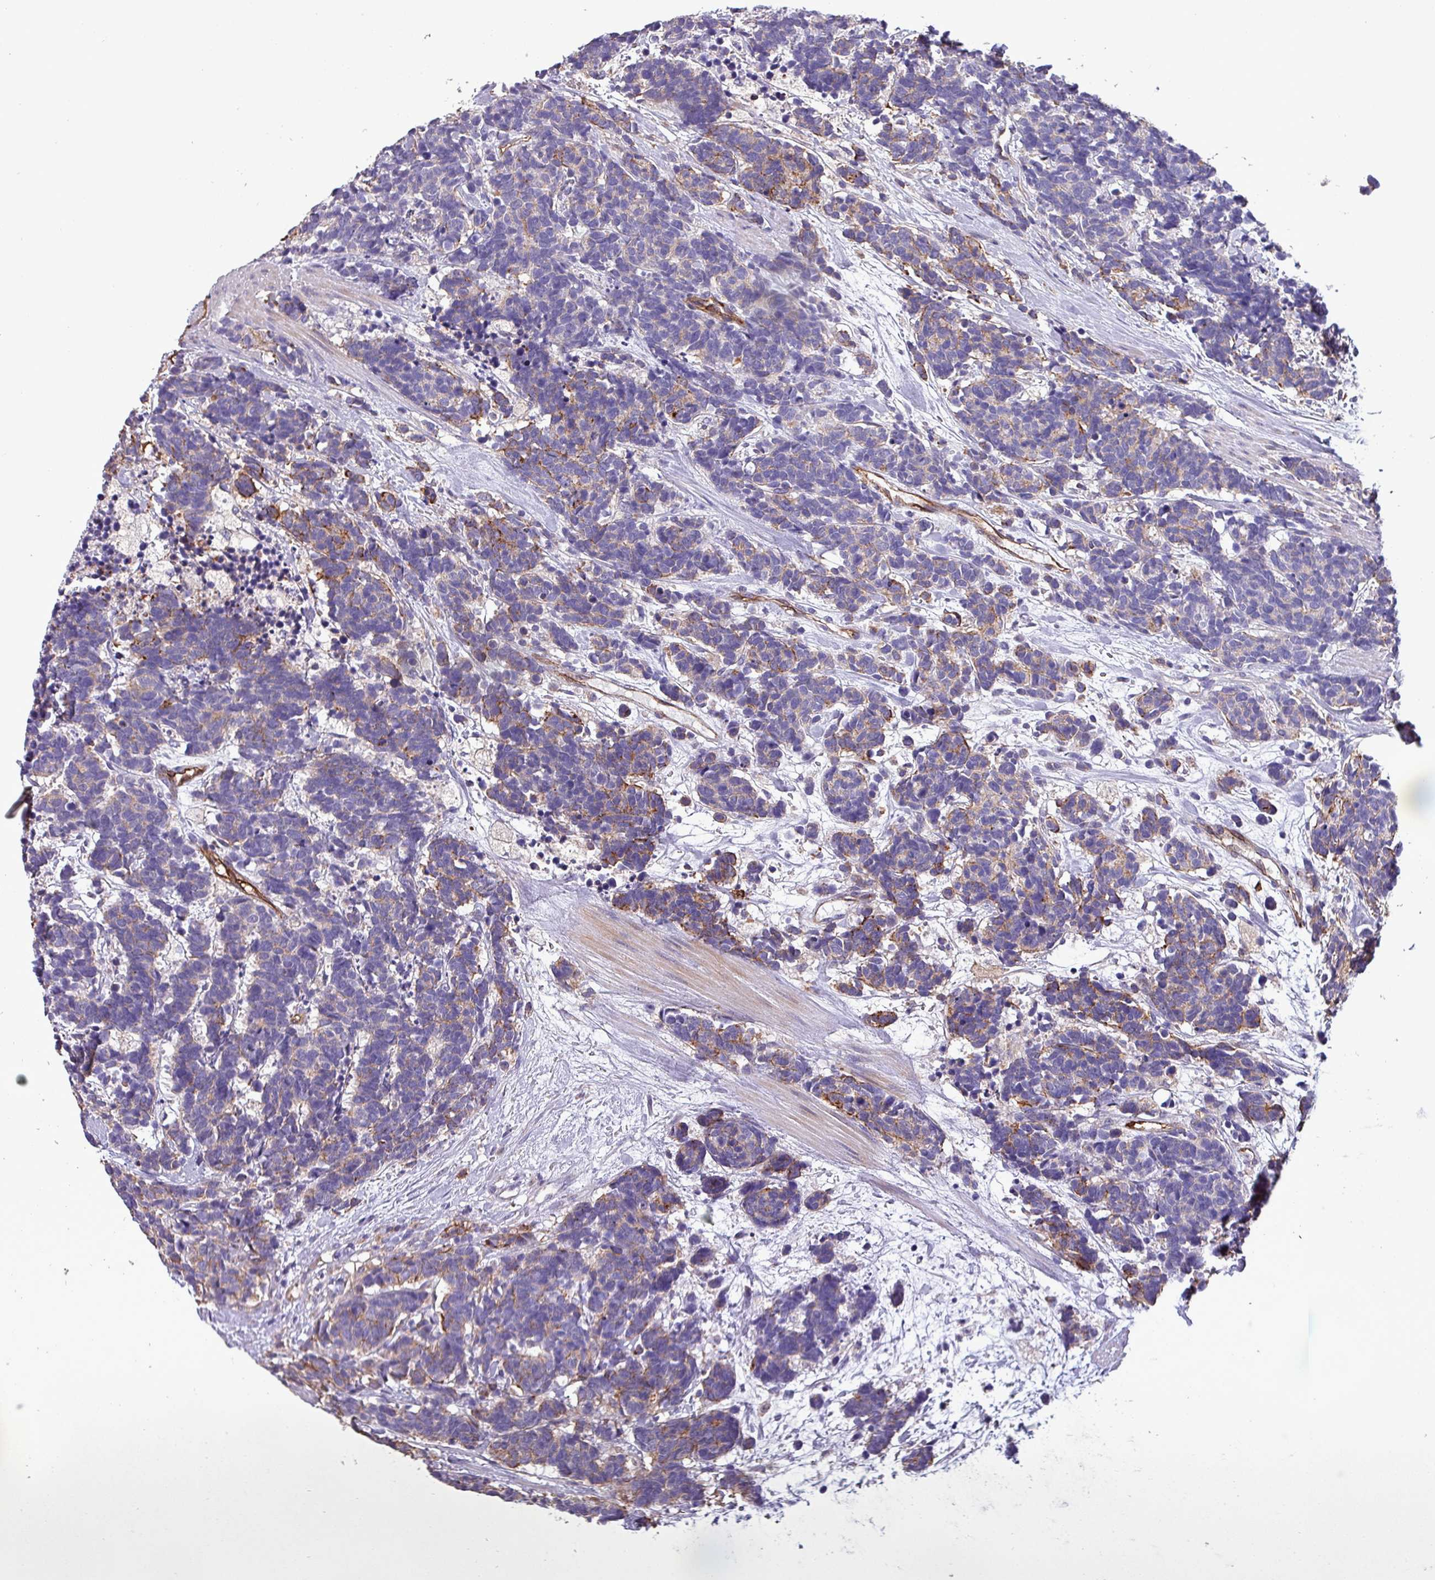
{"staining": {"intensity": "moderate", "quantity": "<25%", "location": "cytoplasmic/membranous"}, "tissue": "carcinoid", "cell_type": "Tumor cells", "image_type": "cancer", "snomed": [{"axis": "morphology", "description": "Carcinoma, NOS"}, {"axis": "morphology", "description": "Carcinoid, malignant, NOS"}, {"axis": "topography", "description": "Prostate"}], "caption": "Human carcinoma stained with a protein marker displays moderate staining in tumor cells.", "gene": "SCIN", "patient": {"sex": "male", "age": 57}}